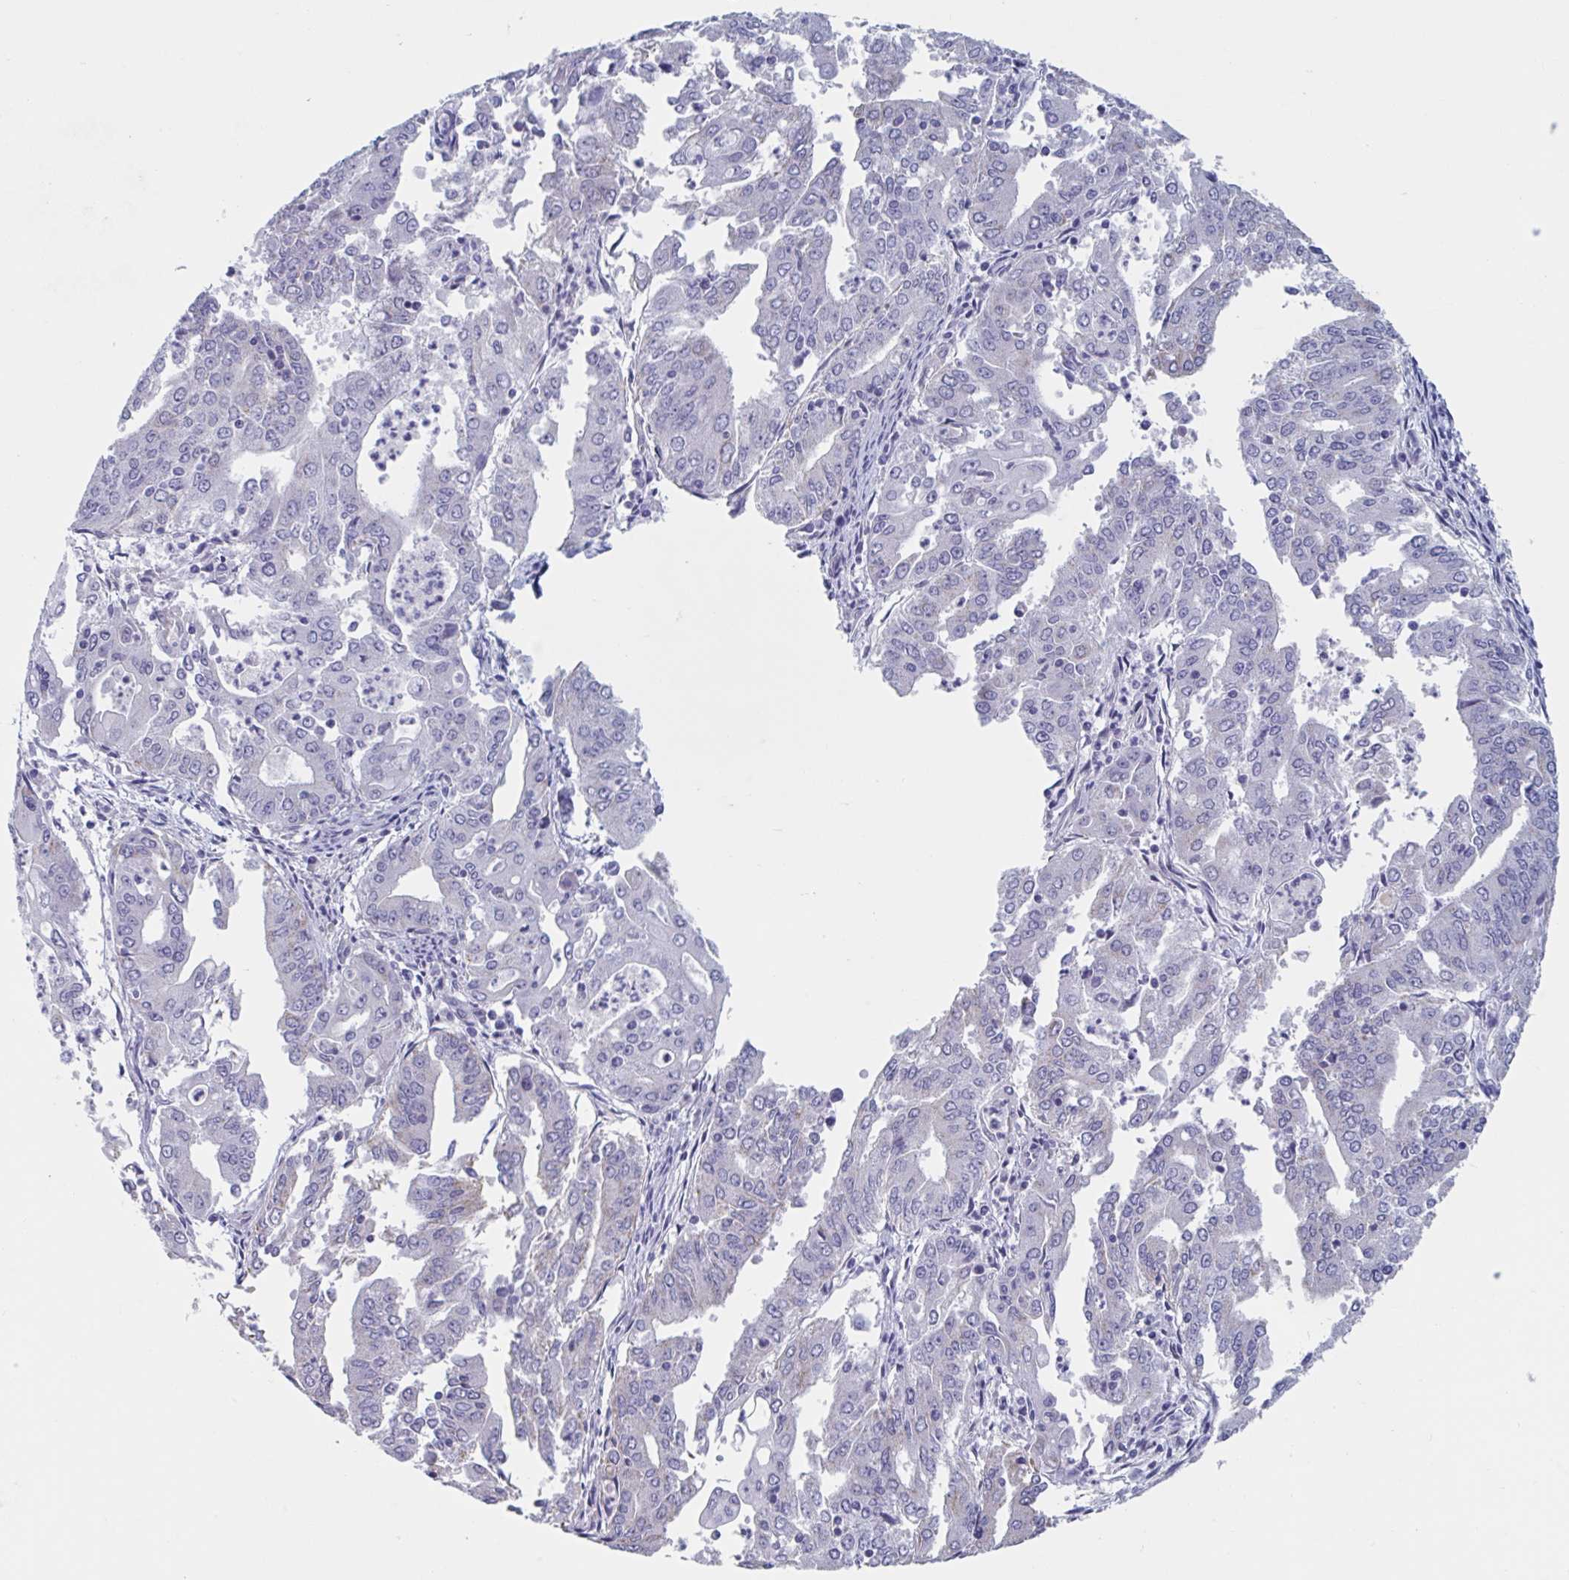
{"staining": {"intensity": "negative", "quantity": "none", "location": "none"}, "tissue": "cervical cancer", "cell_type": "Tumor cells", "image_type": "cancer", "snomed": [{"axis": "morphology", "description": "Adenocarcinoma, NOS"}, {"axis": "topography", "description": "Cervix"}], "caption": "Immunohistochemical staining of human cervical cancer (adenocarcinoma) displays no significant expression in tumor cells. Brightfield microscopy of immunohistochemistry (IHC) stained with DAB (brown) and hematoxylin (blue), captured at high magnification.", "gene": "NDUFC2", "patient": {"sex": "female", "age": 56}}